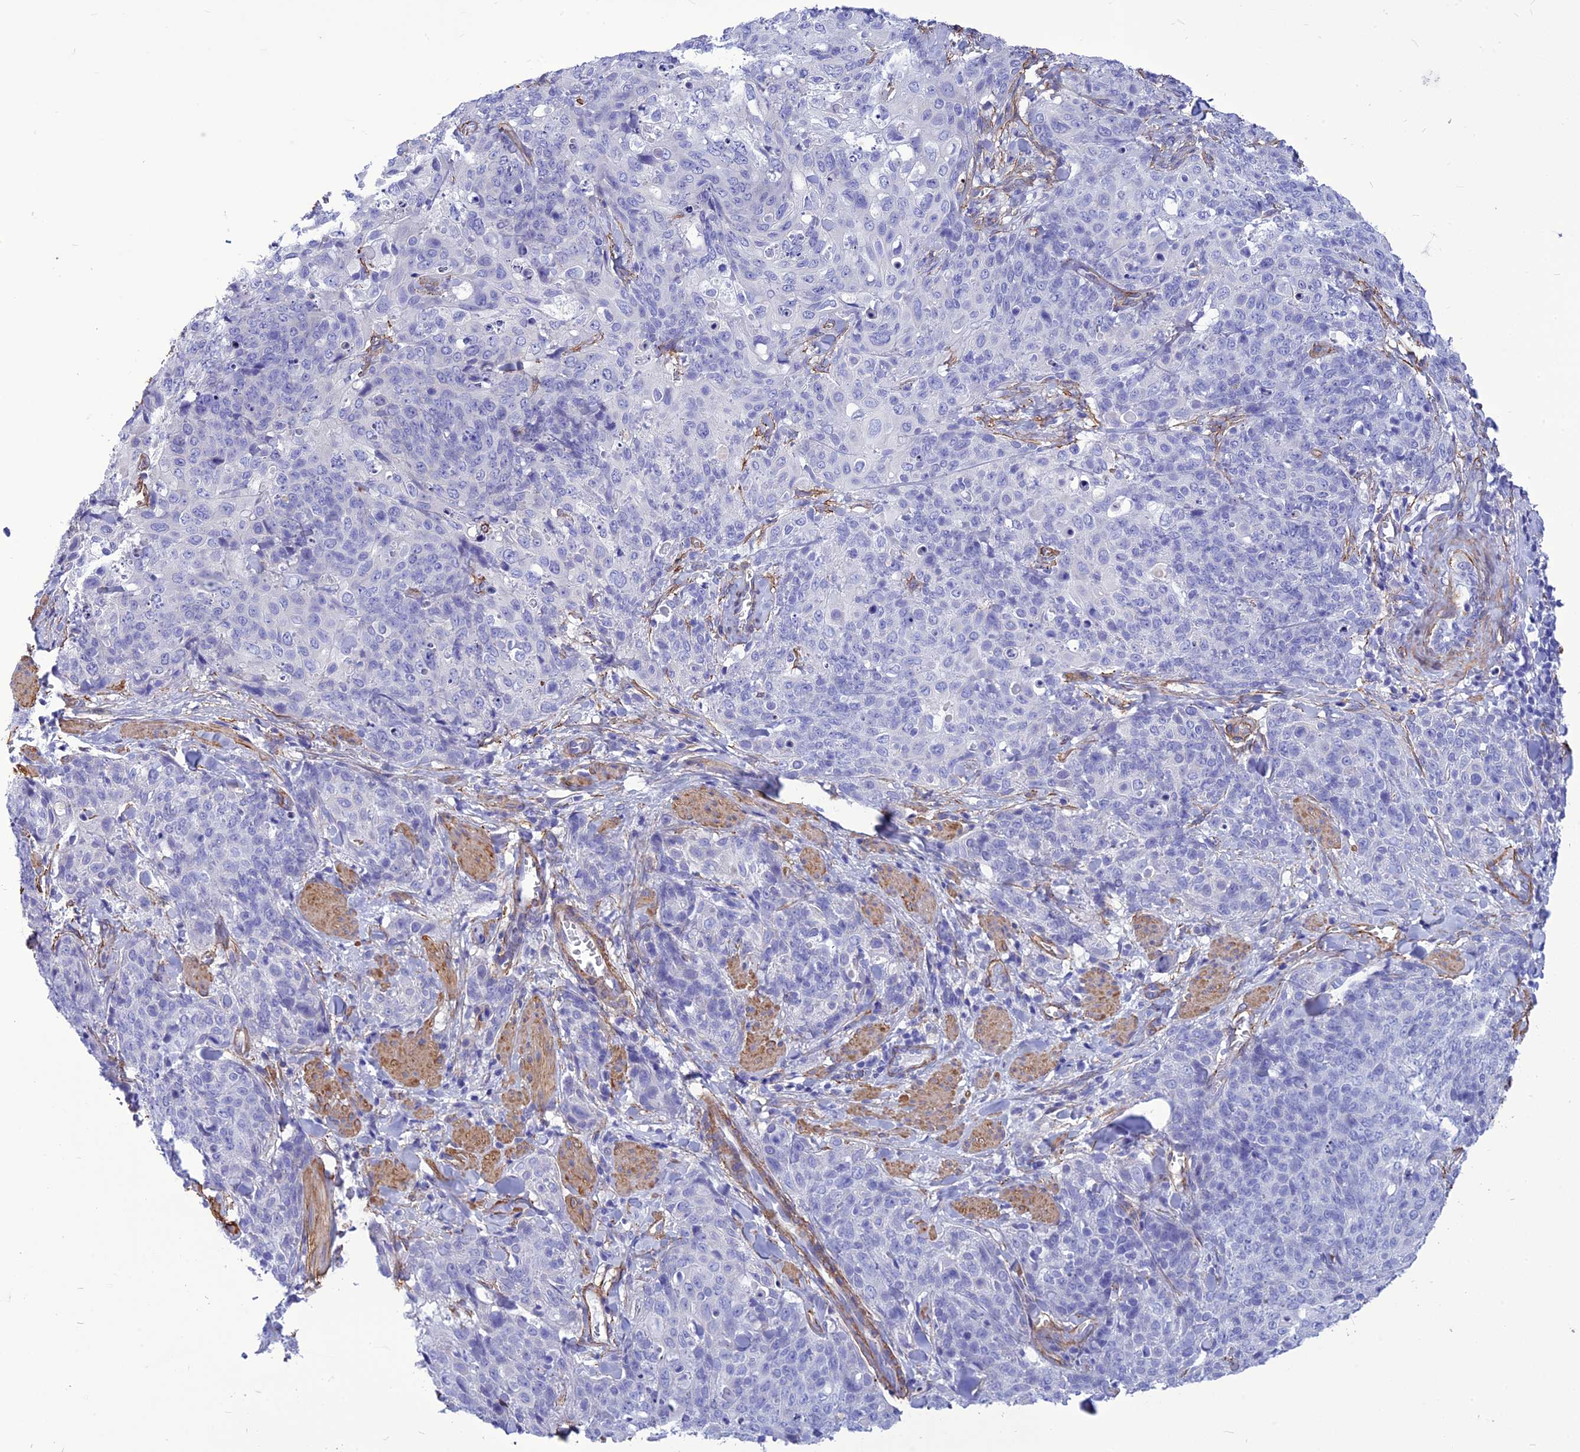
{"staining": {"intensity": "negative", "quantity": "none", "location": "none"}, "tissue": "skin cancer", "cell_type": "Tumor cells", "image_type": "cancer", "snomed": [{"axis": "morphology", "description": "Squamous cell carcinoma, NOS"}, {"axis": "topography", "description": "Skin"}, {"axis": "topography", "description": "Vulva"}], "caption": "Immunohistochemistry (IHC) histopathology image of human squamous cell carcinoma (skin) stained for a protein (brown), which displays no staining in tumor cells.", "gene": "NKD1", "patient": {"sex": "female", "age": 85}}